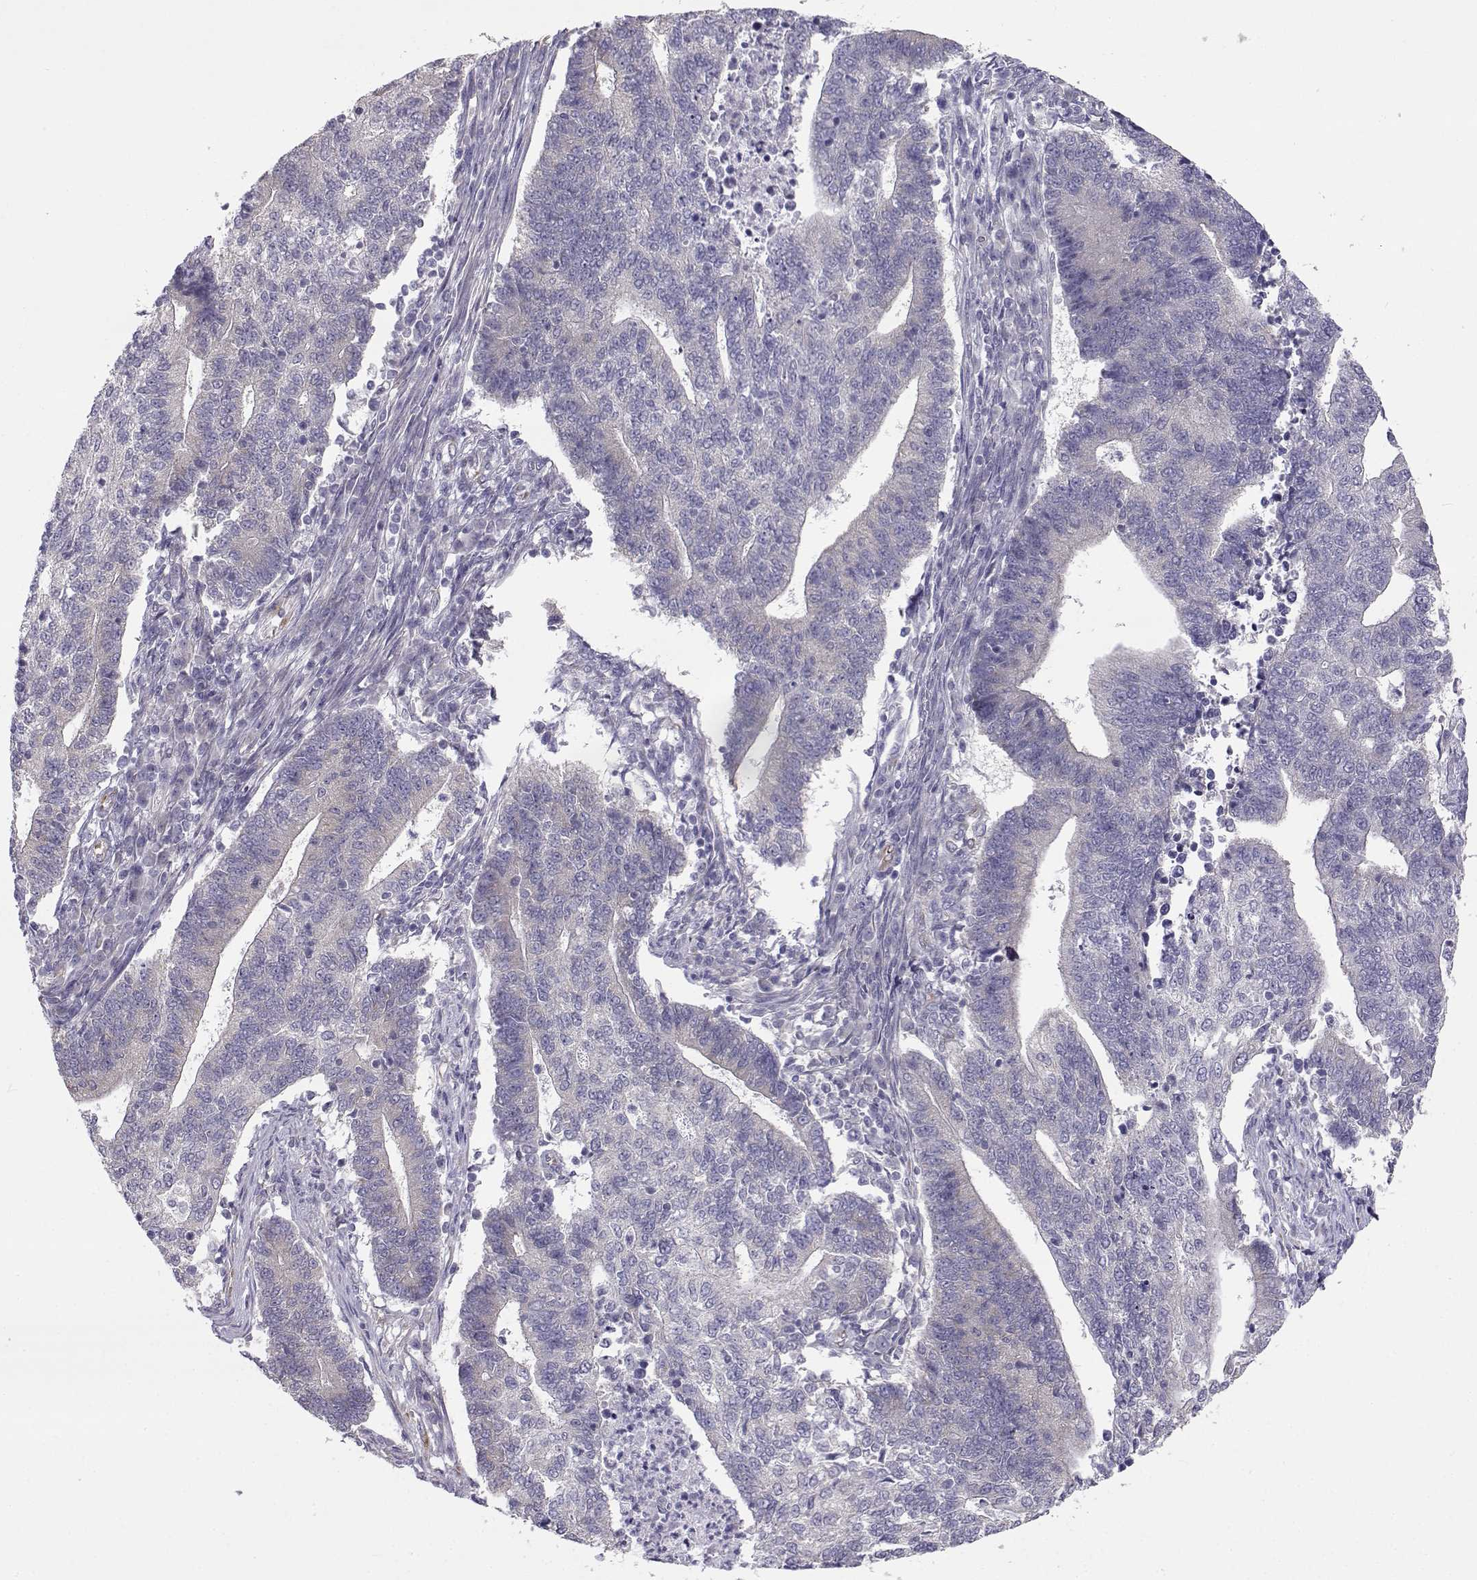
{"staining": {"intensity": "negative", "quantity": "none", "location": "none"}, "tissue": "endometrial cancer", "cell_type": "Tumor cells", "image_type": "cancer", "snomed": [{"axis": "morphology", "description": "Adenocarcinoma, NOS"}, {"axis": "topography", "description": "Uterus"}, {"axis": "topography", "description": "Endometrium"}], "caption": "Immunohistochemistry of endometrial adenocarcinoma displays no staining in tumor cells. Nuclei are stained in blue.", "gene": "BEND6", "patient": {"sex": "female", "age": 54}}